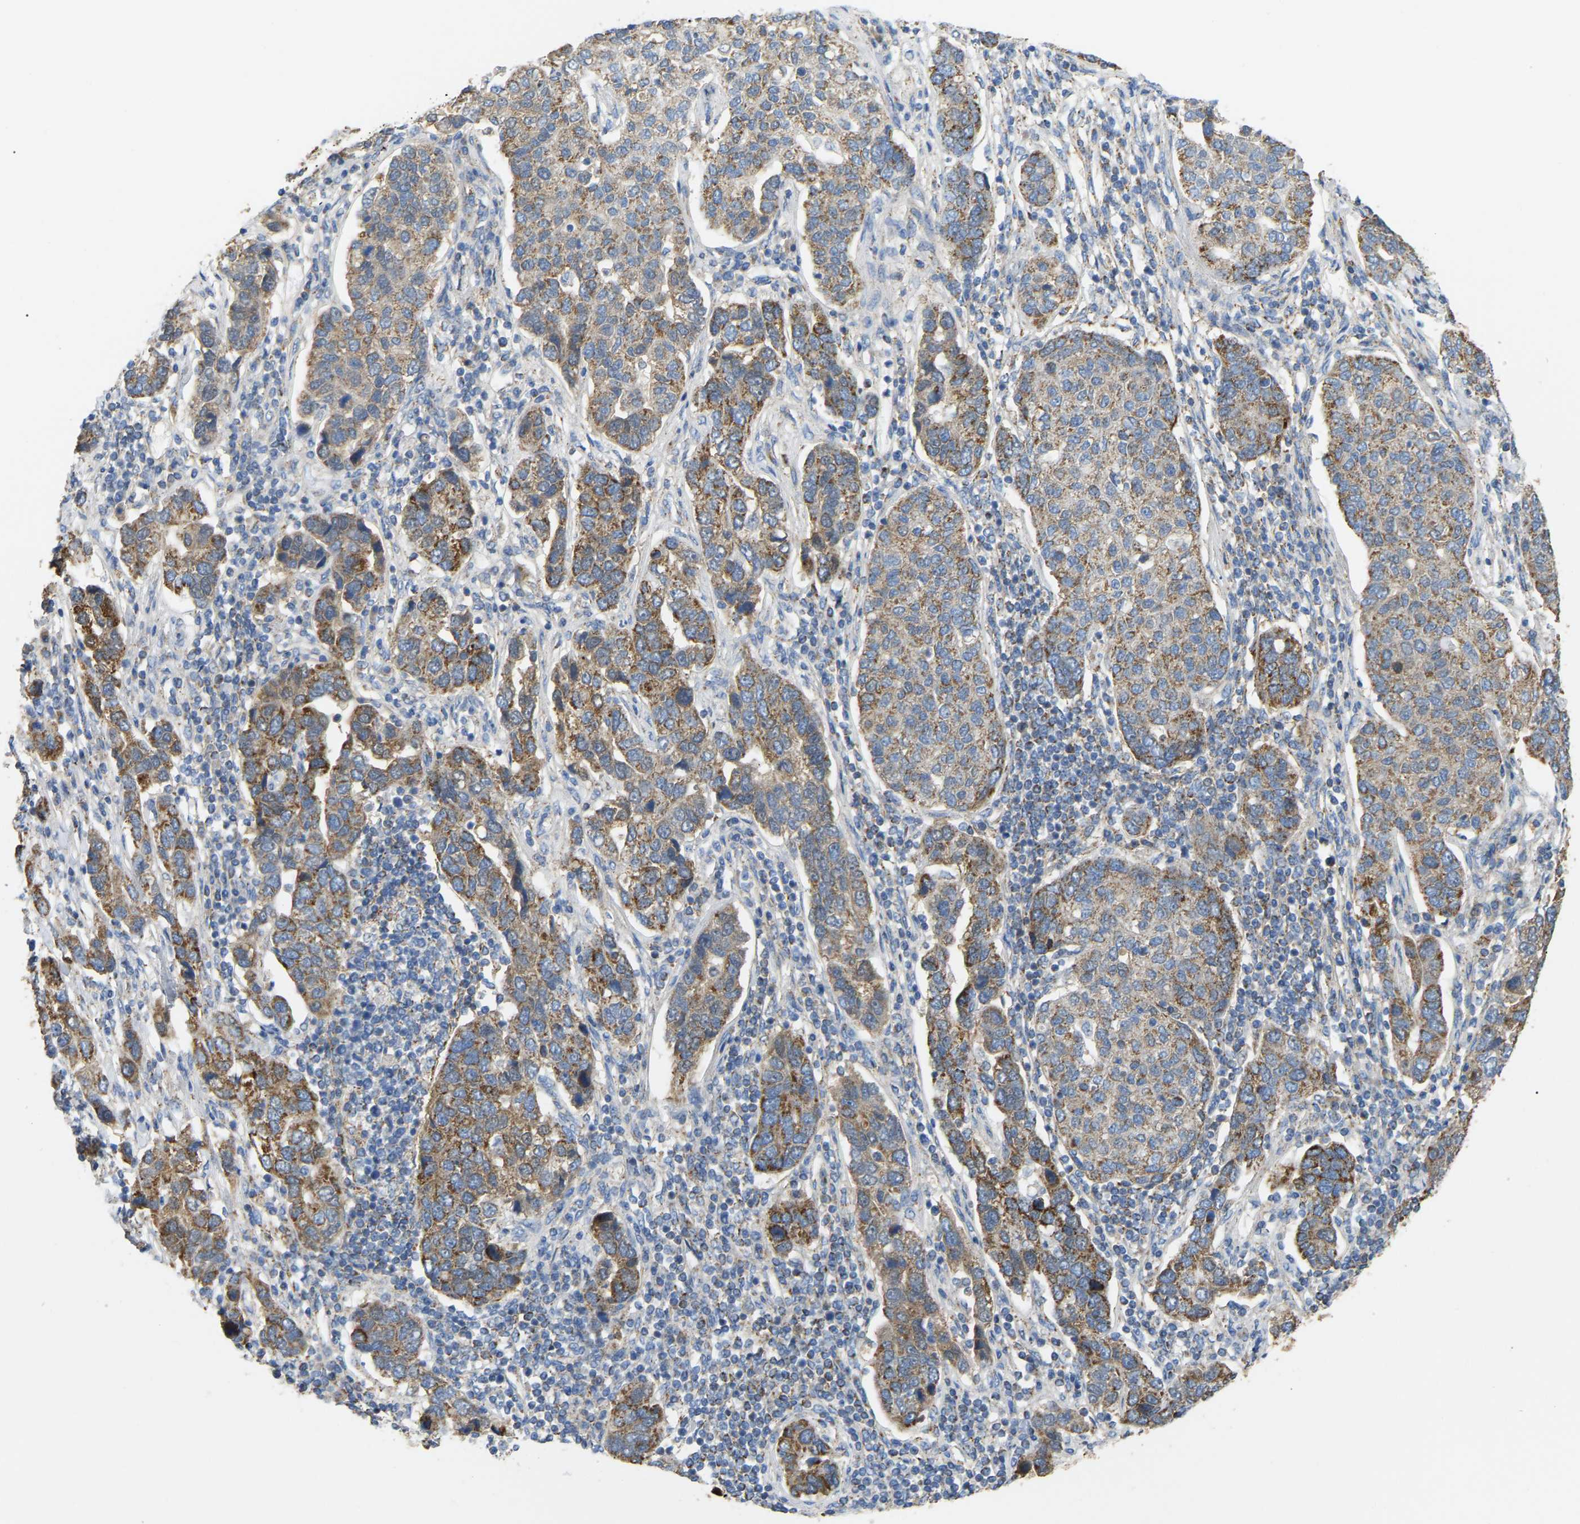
{"staining": {"intensity": "moderate", "quantity": ">75%", "location": "cytoplasmic/membranous"}, "tissue": "pancreatic cancer", "cell_type": "Tumor cells", "image_type": "cancer", "snomed": [{"axis": "morphology", "description": "Adenocarcinoma, NOS"}, {"axis": "topography", "description": "Pancreas"}], "caption": "Moderate cytoplasmic/membranous protein staining is present in approximately >75% of tumor cells in pancreatic adenocarcinoma.", "gene": "HIBADH", "patient": {"sex": "female", "age": 61}}